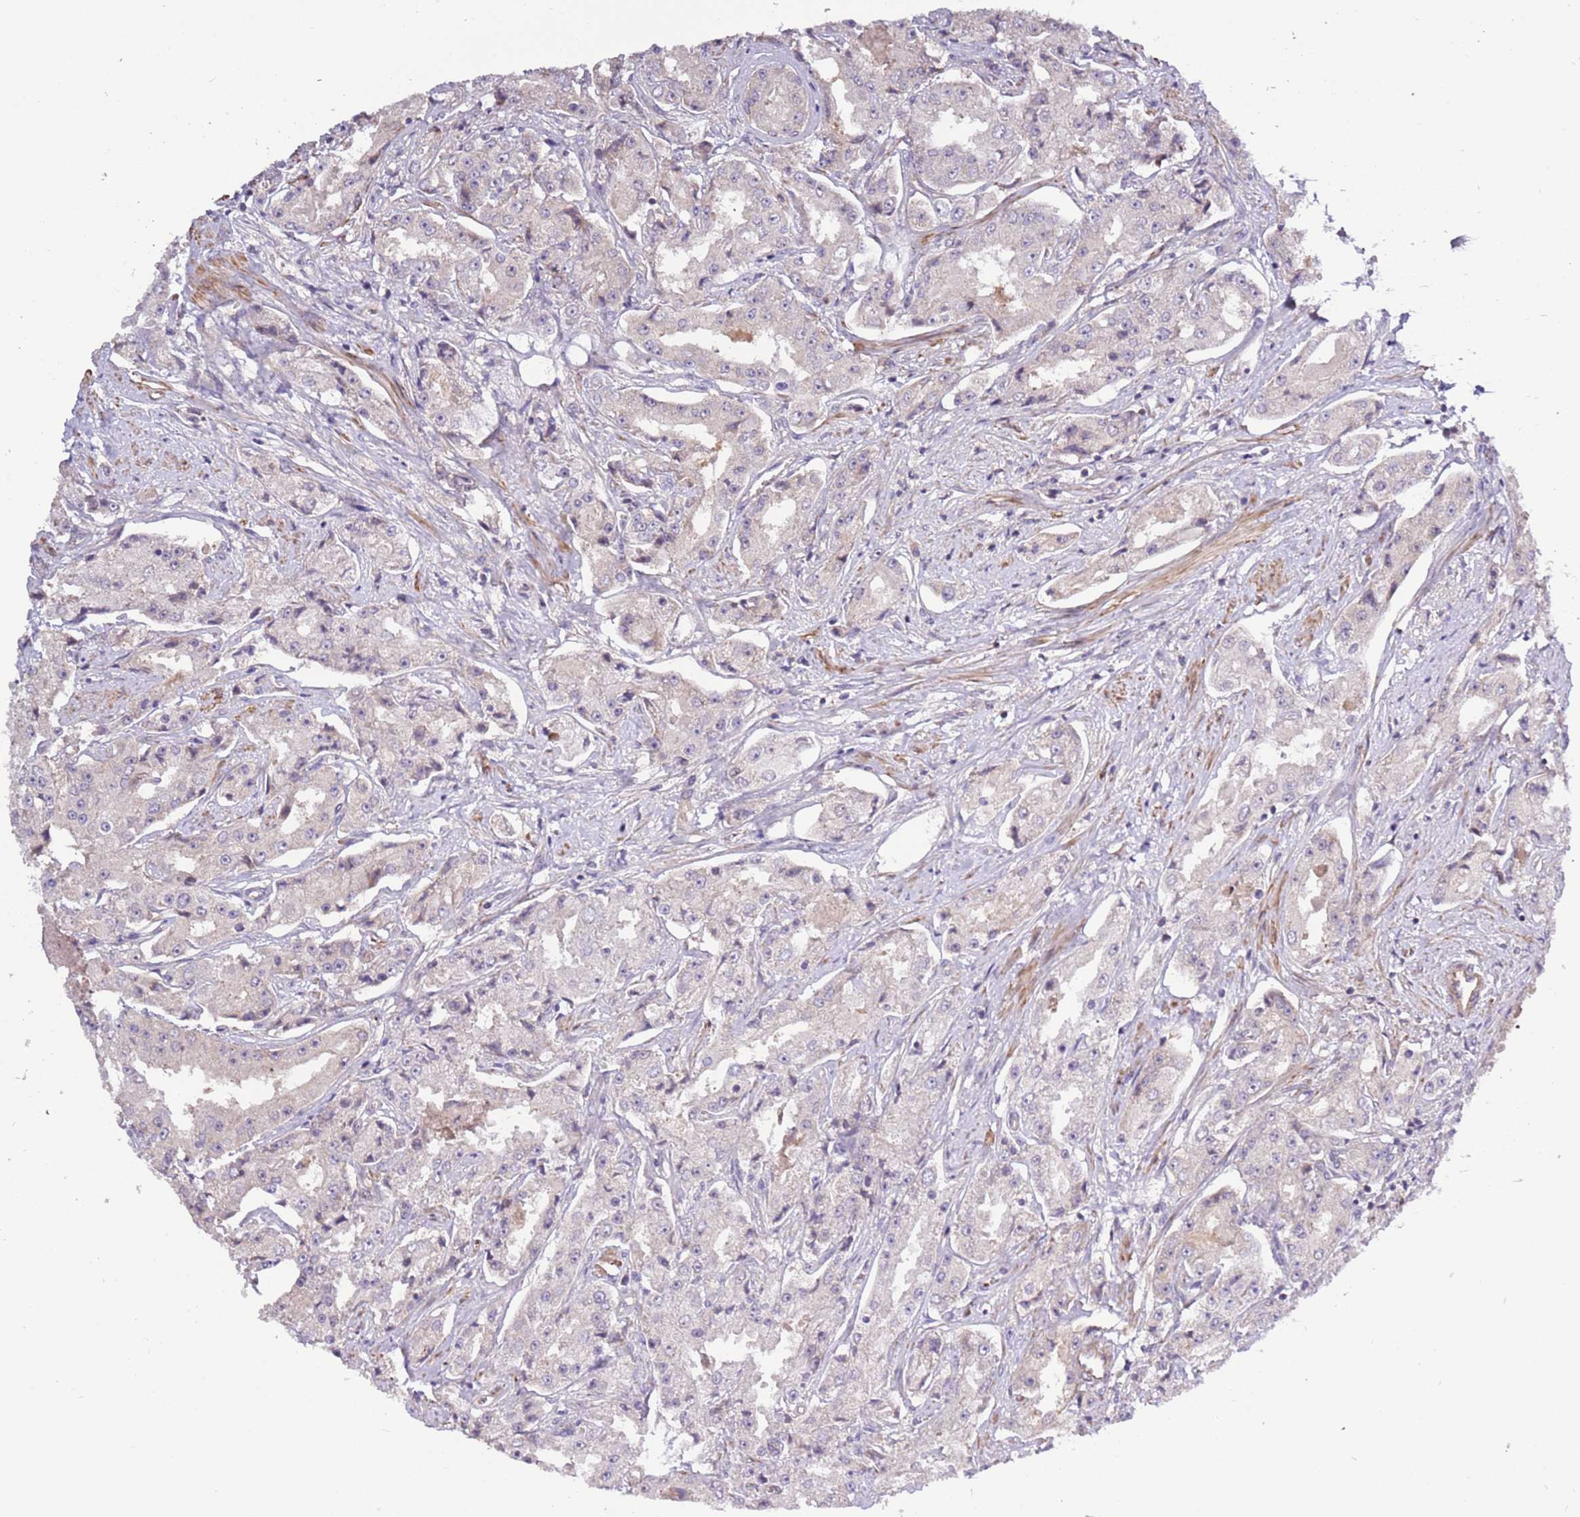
{"staining": {"intensity": "negative", "quantity": "none", "location": "none"}, "tissue": "prostate cancer", "cell_type": "Tumor cells", "image_type": "cancer", "snomed": [{"axis": "morphology", "description": "Adenocarcinoma, High grade"}, {"axis": "topography", "description": "Prostate"}], "caption": "The immunohistochemistry photomicrograph has no significant expression in tumor cells of adenocarcinoma (high-grade) (prostate) tissue. (Stains: DAB immunohistochemistry (IHC) with hematoxylin counter stain, Microscopy: brightfield microscopy at high magnification).", "gene": "LAMB4", "patient": {"sex": "male", "age": 73}}